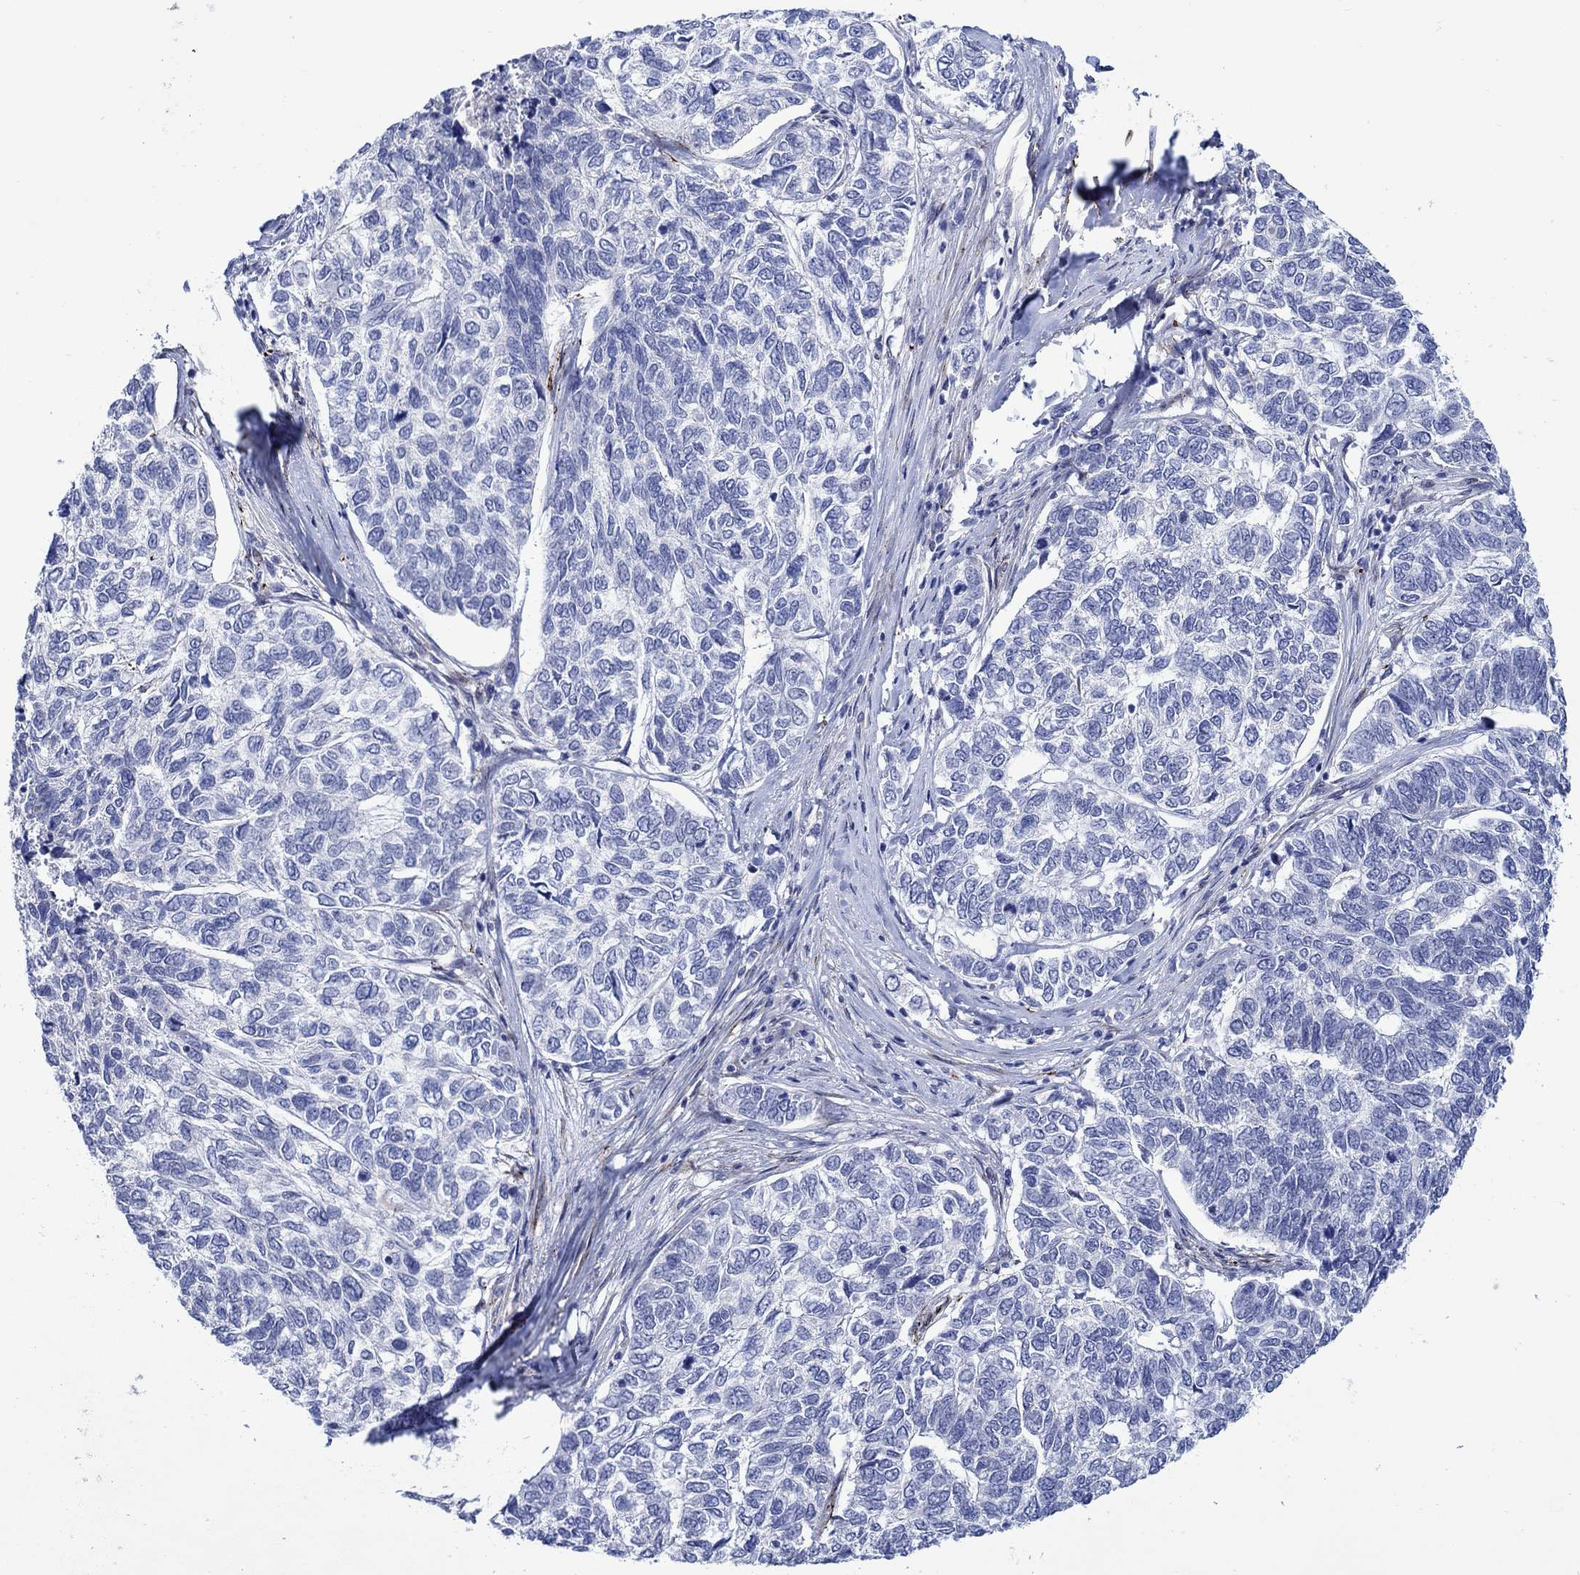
{"staining": {"intensity": "negative", "quantity": "none", "location": "none"}, "tissue": "skin cancer", "cell_type": "Tumor cells", "image_type": "cancer", "snomed": [{"axis": "morphology", "description": "Basal cell carcinoma"}, {"axis": "topography", "description": "Skin"}], "caption": "Immunohistochemical staining of human basal cell carcinoma (skin) displays no significant positivity in tumor cells.", "gene": "KSR2", "patient": {"sex": "female", "age": 65}}